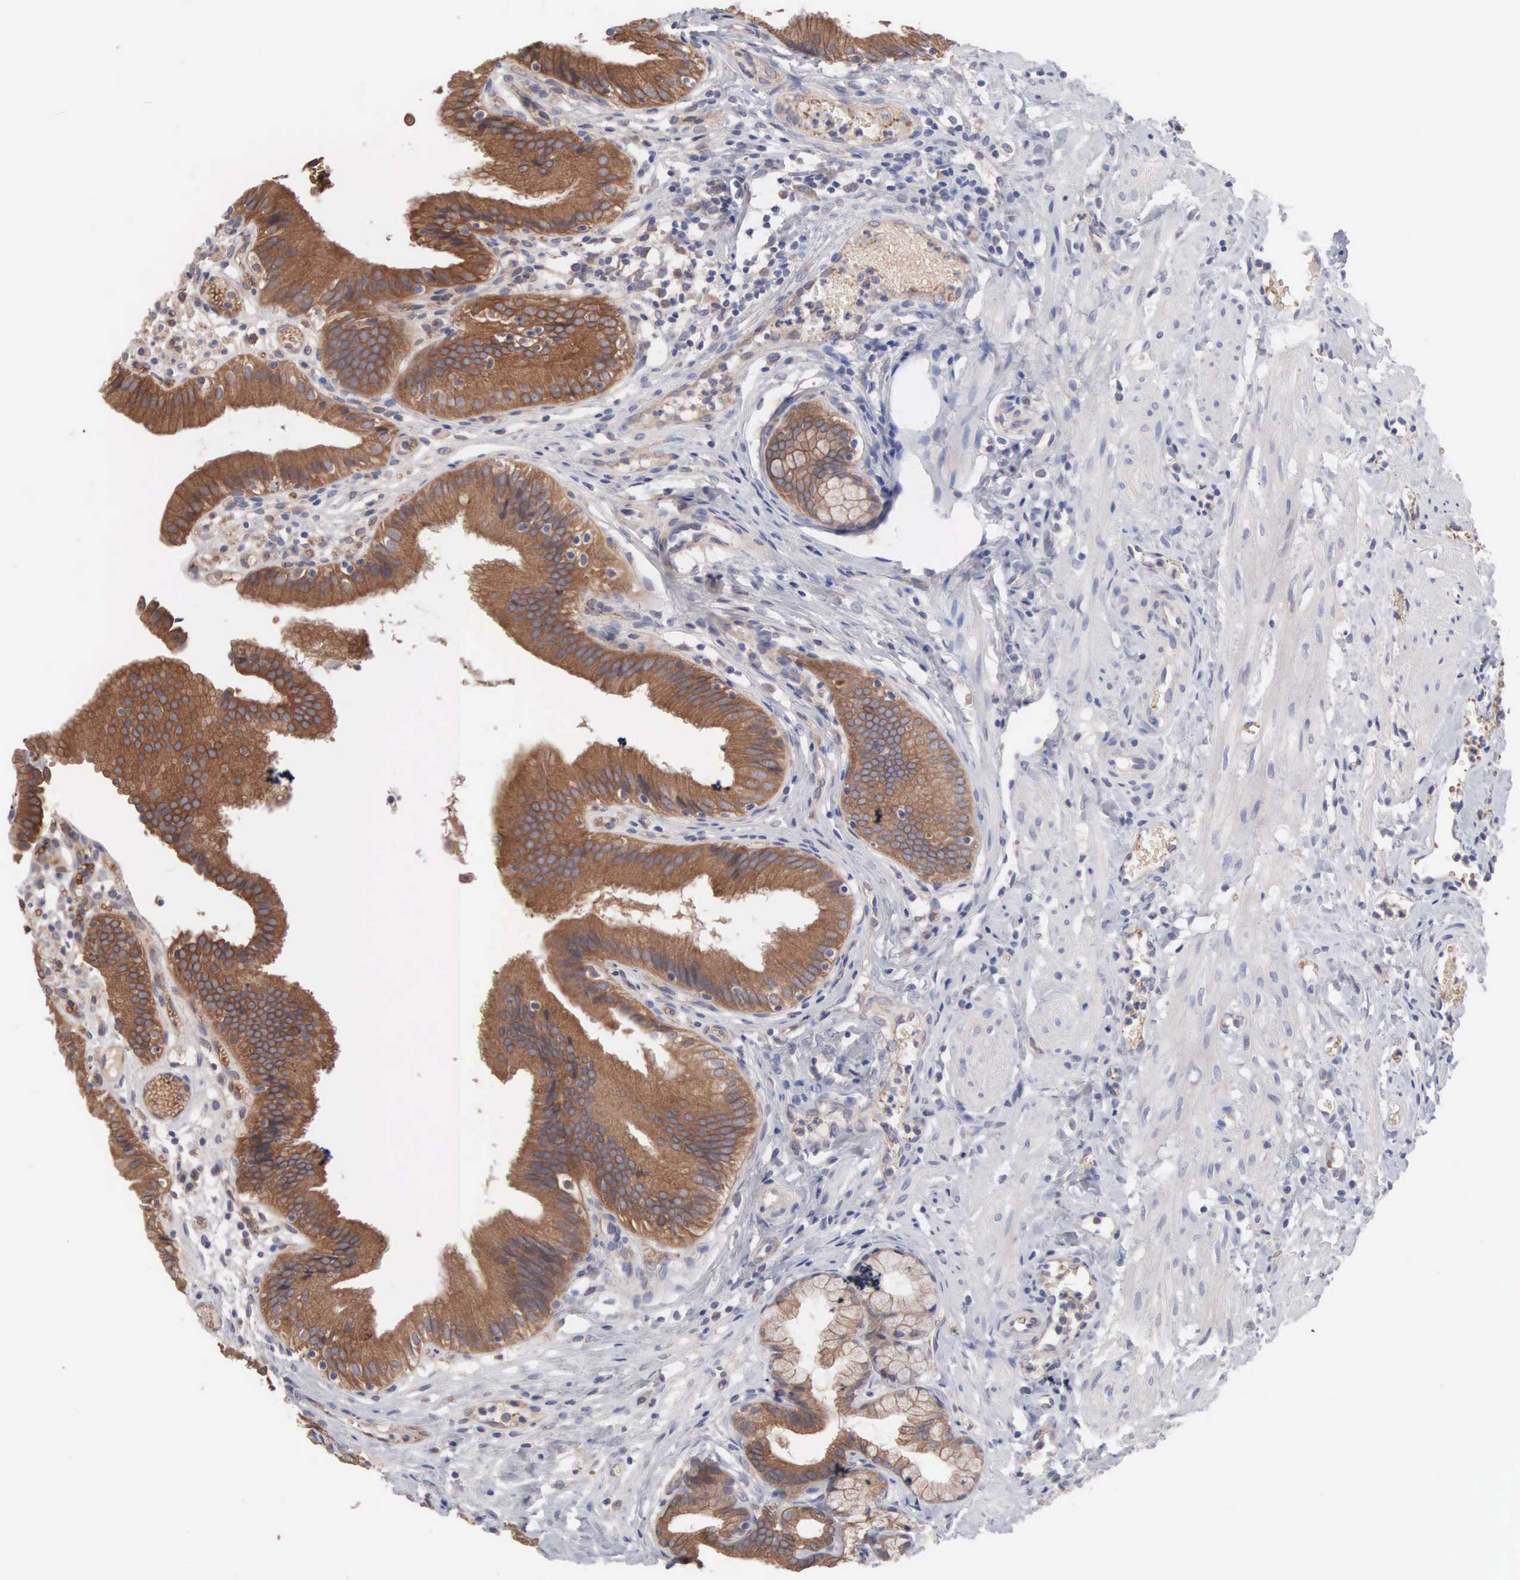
{"staining": {"intensity": "strong", "quantity": ">75%", "location": "cytoplasmic/membranous"}, "tissue": "gallbladder", "cell_type": "Glandular cells", "image_type": "normal", "snomed": [{"axis": "morphology", "description": "Normal tissue, NOS"}, {"axis": "topography", "description": "Gallbladder"}], "caption": "IHC staining of unremarkable gallbladder, which demonstrates high levels of strong cytoplasmic/membranous expression in approximately >75% of glandular cells indicating strong cytoplasmic/membranous protein staining. The staining was performed using DAB (brown) for protein detection and nuclei were counterstained in hematoxylin (blue).", "gene": "INF2", "patient": {"sex": "male", "age": 28}}